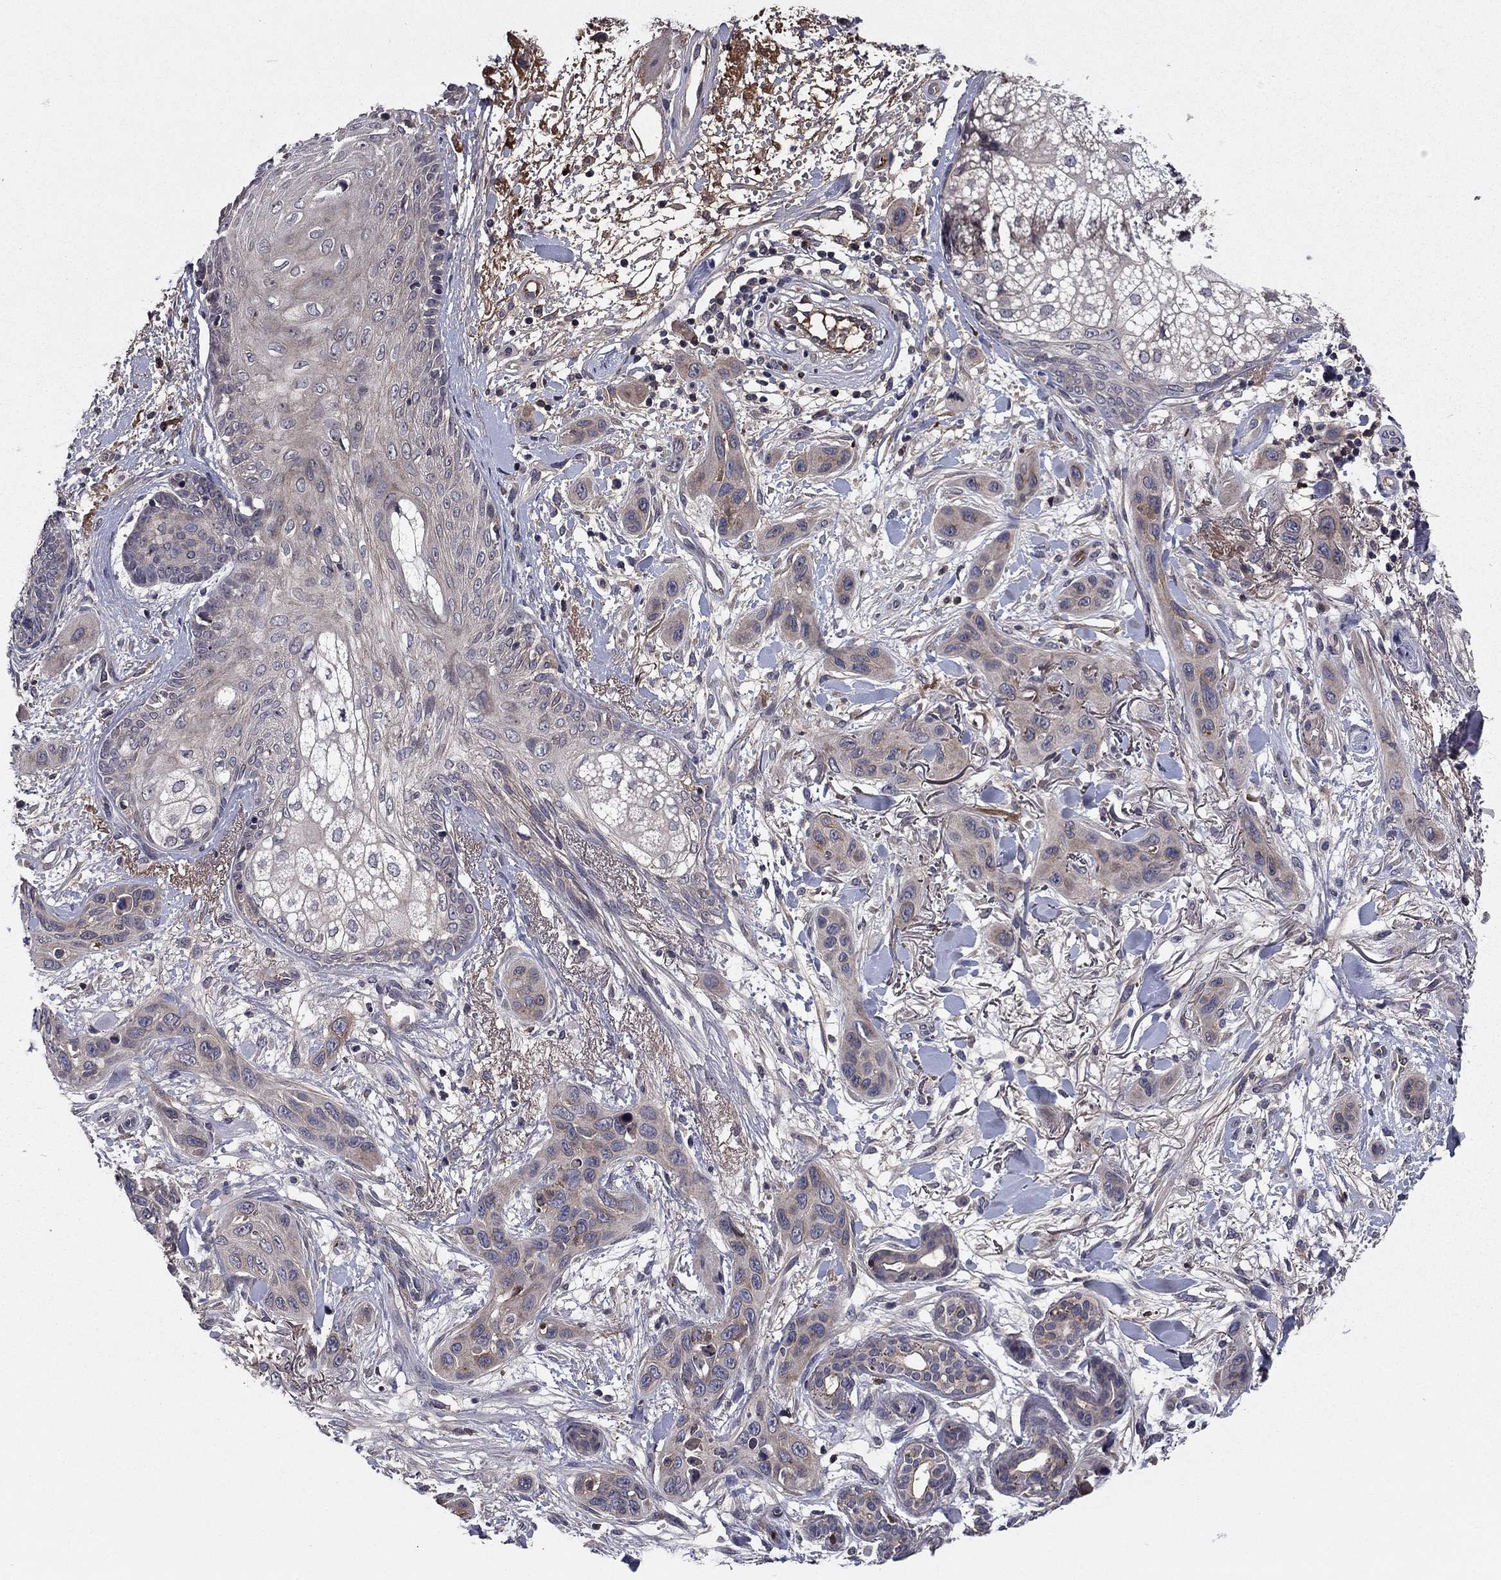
{"staining": {"intensity": "weak", "quantity": "<25%", "location": "cytoplasmic/membranous"}, "tissue": "skin cancer", "cell_type": "Tumor cells", "image_type": "cancer", "snomed": [{"axis": "morphology", "description": "Squamous cell carcinoma, NOS"}, {"axis": "topography", "description": "Skin"}], "caption": "A histopathology image of squamous cell carcinoma (skin) stained for a protein demonstrates no brown staining in tumor cells.", "gene": "PROS1", "patient": {"sex": "male", "age": 78}}